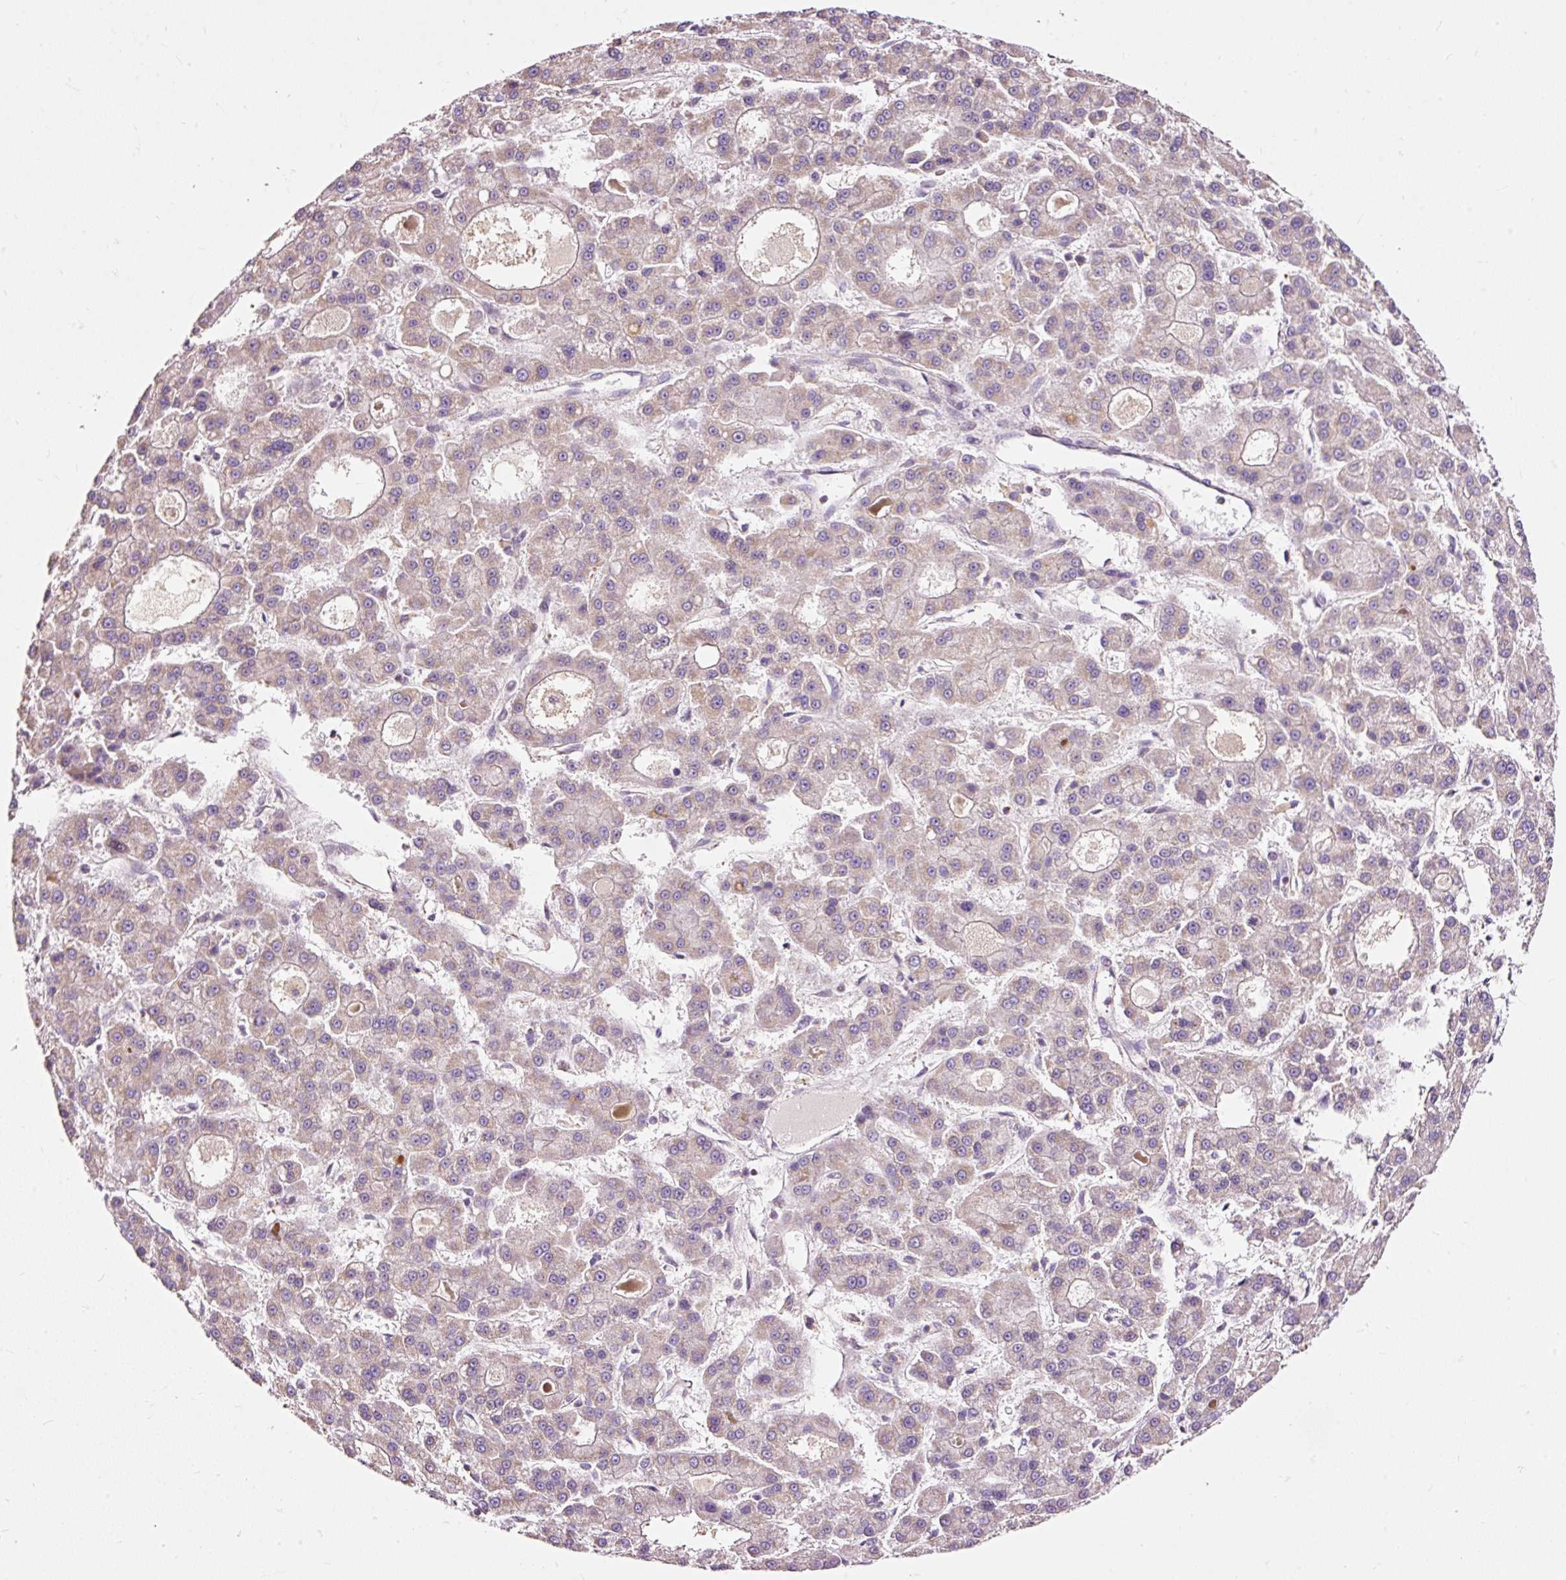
{"staining": {"intensity": "negative", "quantity": "none", "location": "none"}, "tissue": "liver cancer", "cell_type": "Tumor cells", "image_type": "cancer", "snomed": [{"axis": "morphology", "description": "Carcinoma, Hepatocellular, NOS"}, {"axis": "topography", "description": "Liver"}], "caption": "Photomicrograph shows no protein expression in tumor cells of liver cancer (hepatocellular carcinoma) tissue. (Brightfield microscopy of DAB IHC at high magnification).", "gene": "BOLA3", "patient": {"sex": "male", "age": 70}}